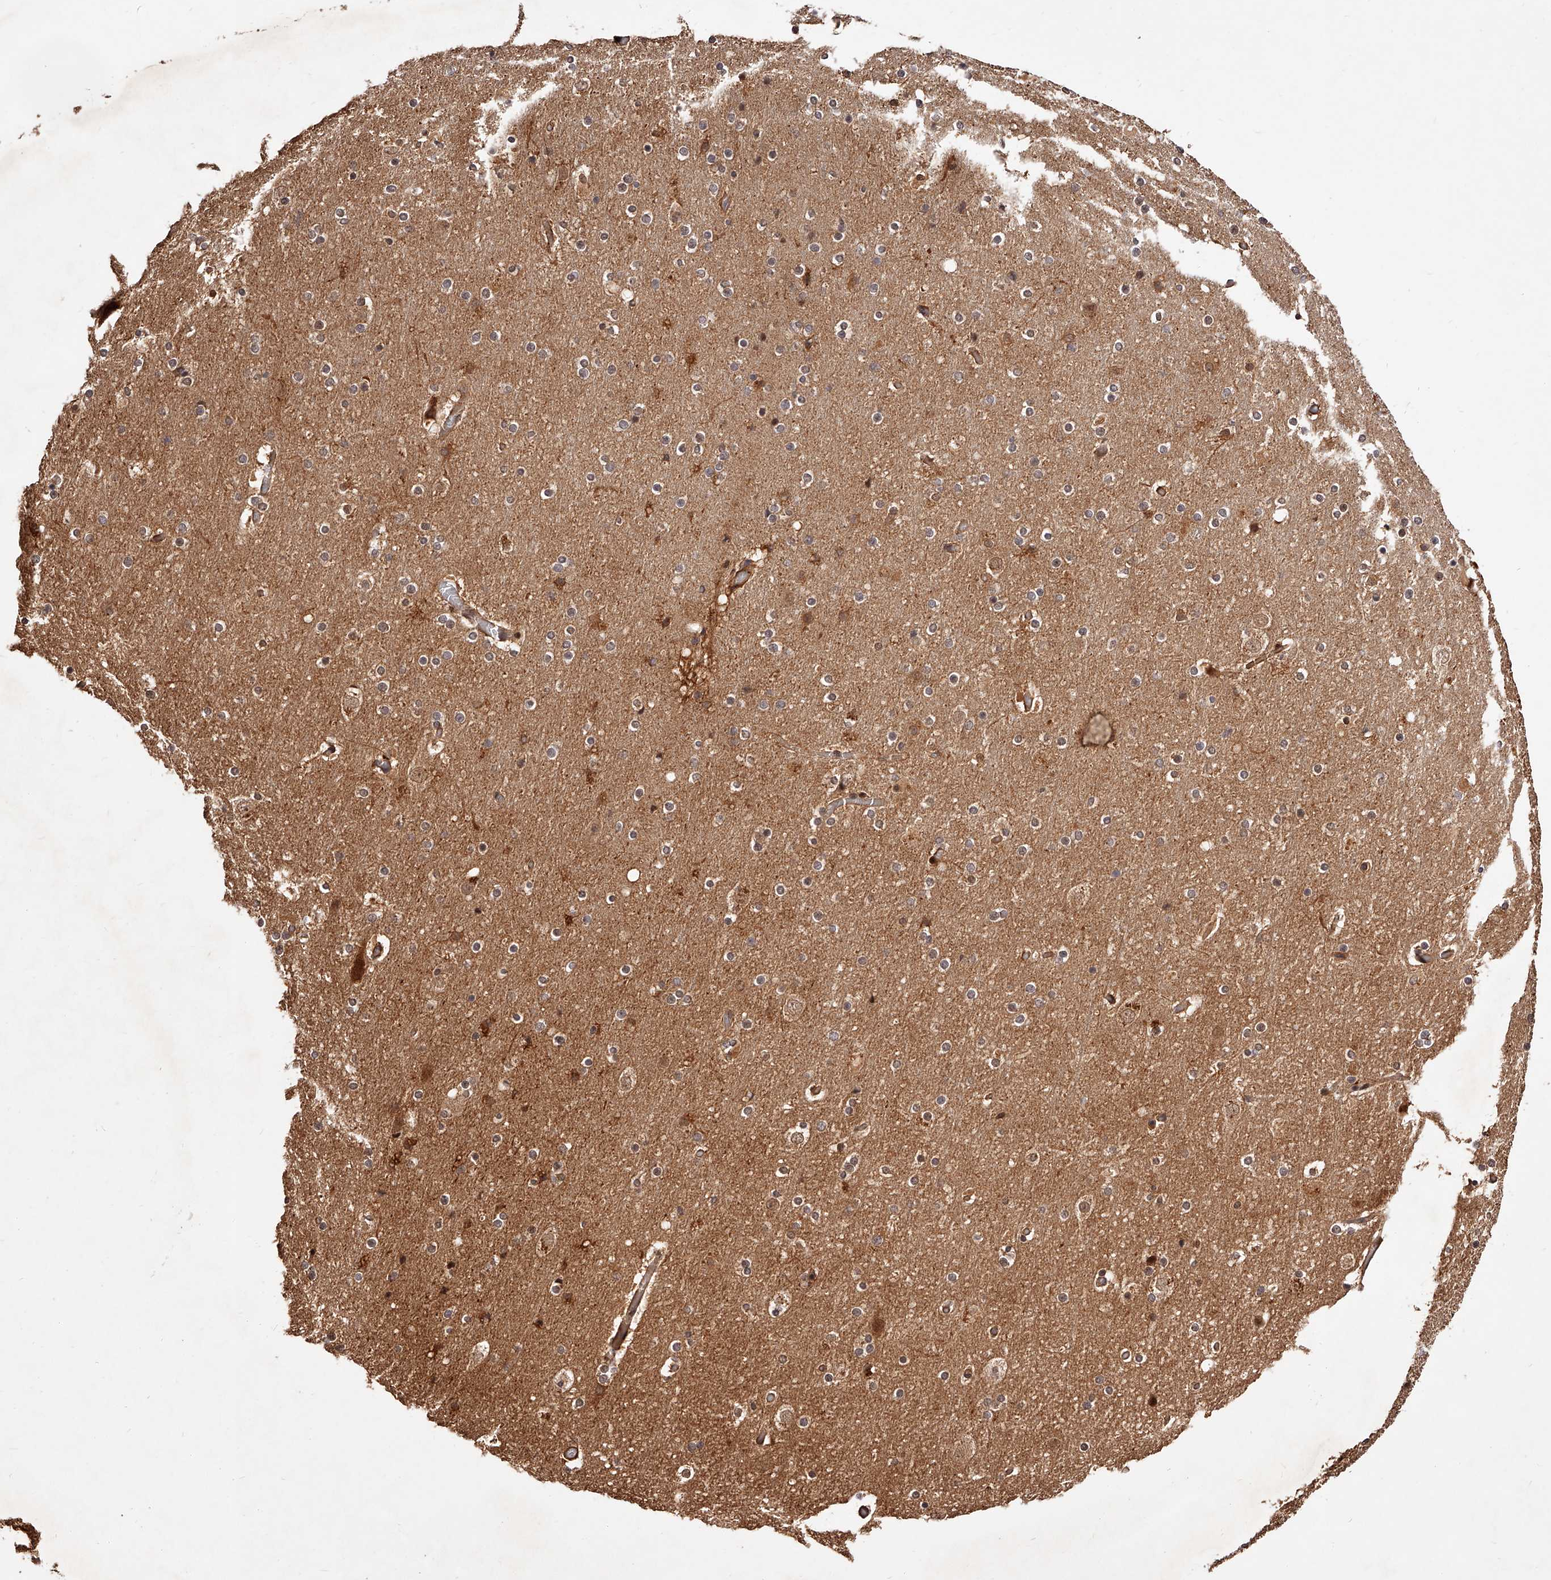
{"staining": {"intensity": "moderate", "quantity": ">75%", "location": "cytoplasmic/membranous,nuclear"}, "tissue": "cerebral cortex", "cell_type": "Endothelial cells", "image_type": "normal", "snomed": [{"axis": "morphology", "description": "Normal tissue, NOS"}, {"axis": "topography", "description": "Cerebral cortex"}], "caption": "Protein expression by immunohistochemistry (IHC) demonstrates moderate cytoplasmic/membranous,nuclear expression in about >75% of endothelial cells in benign cerebral cortex.", "gene": "CUL7", "patient": {"sex": "male", "age": 57}}